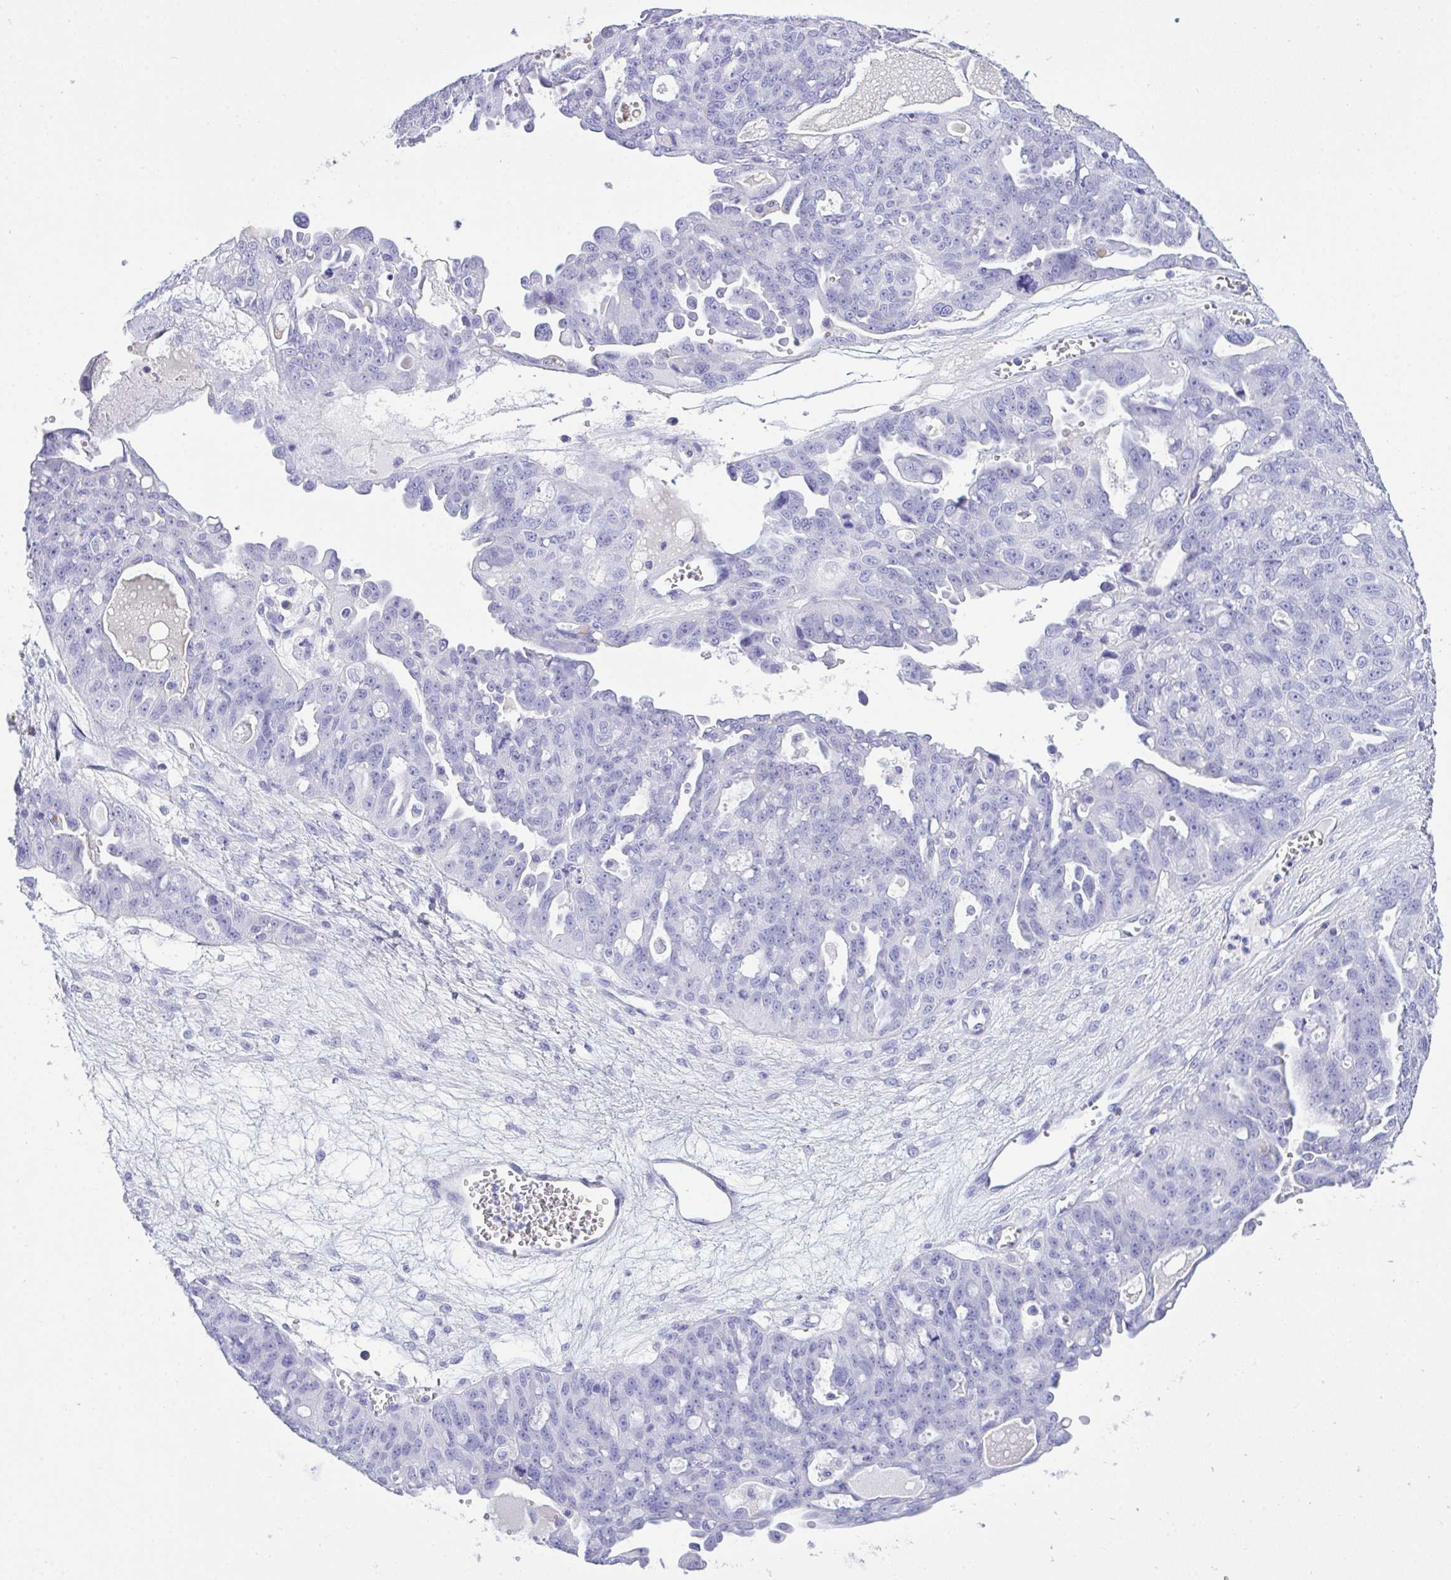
{"staining": {"intensity": "negative", "quantity": "none", "location": "none"}, "tissue": "ovarian cancer", "cell_type": "Tumor cells", "image_type": "cancer", "snomed": [{"axis": "morphology", "description": "Carcinoma, endometroid"}, {"axis": "topography", "description": "Ovary"}], "caption": "The image displays no staining of tumor cells in ovarian cancer (endometroid carcinoma).", "gene": "AKR1D1", "patient": {"sex": "female", "age": 70}}